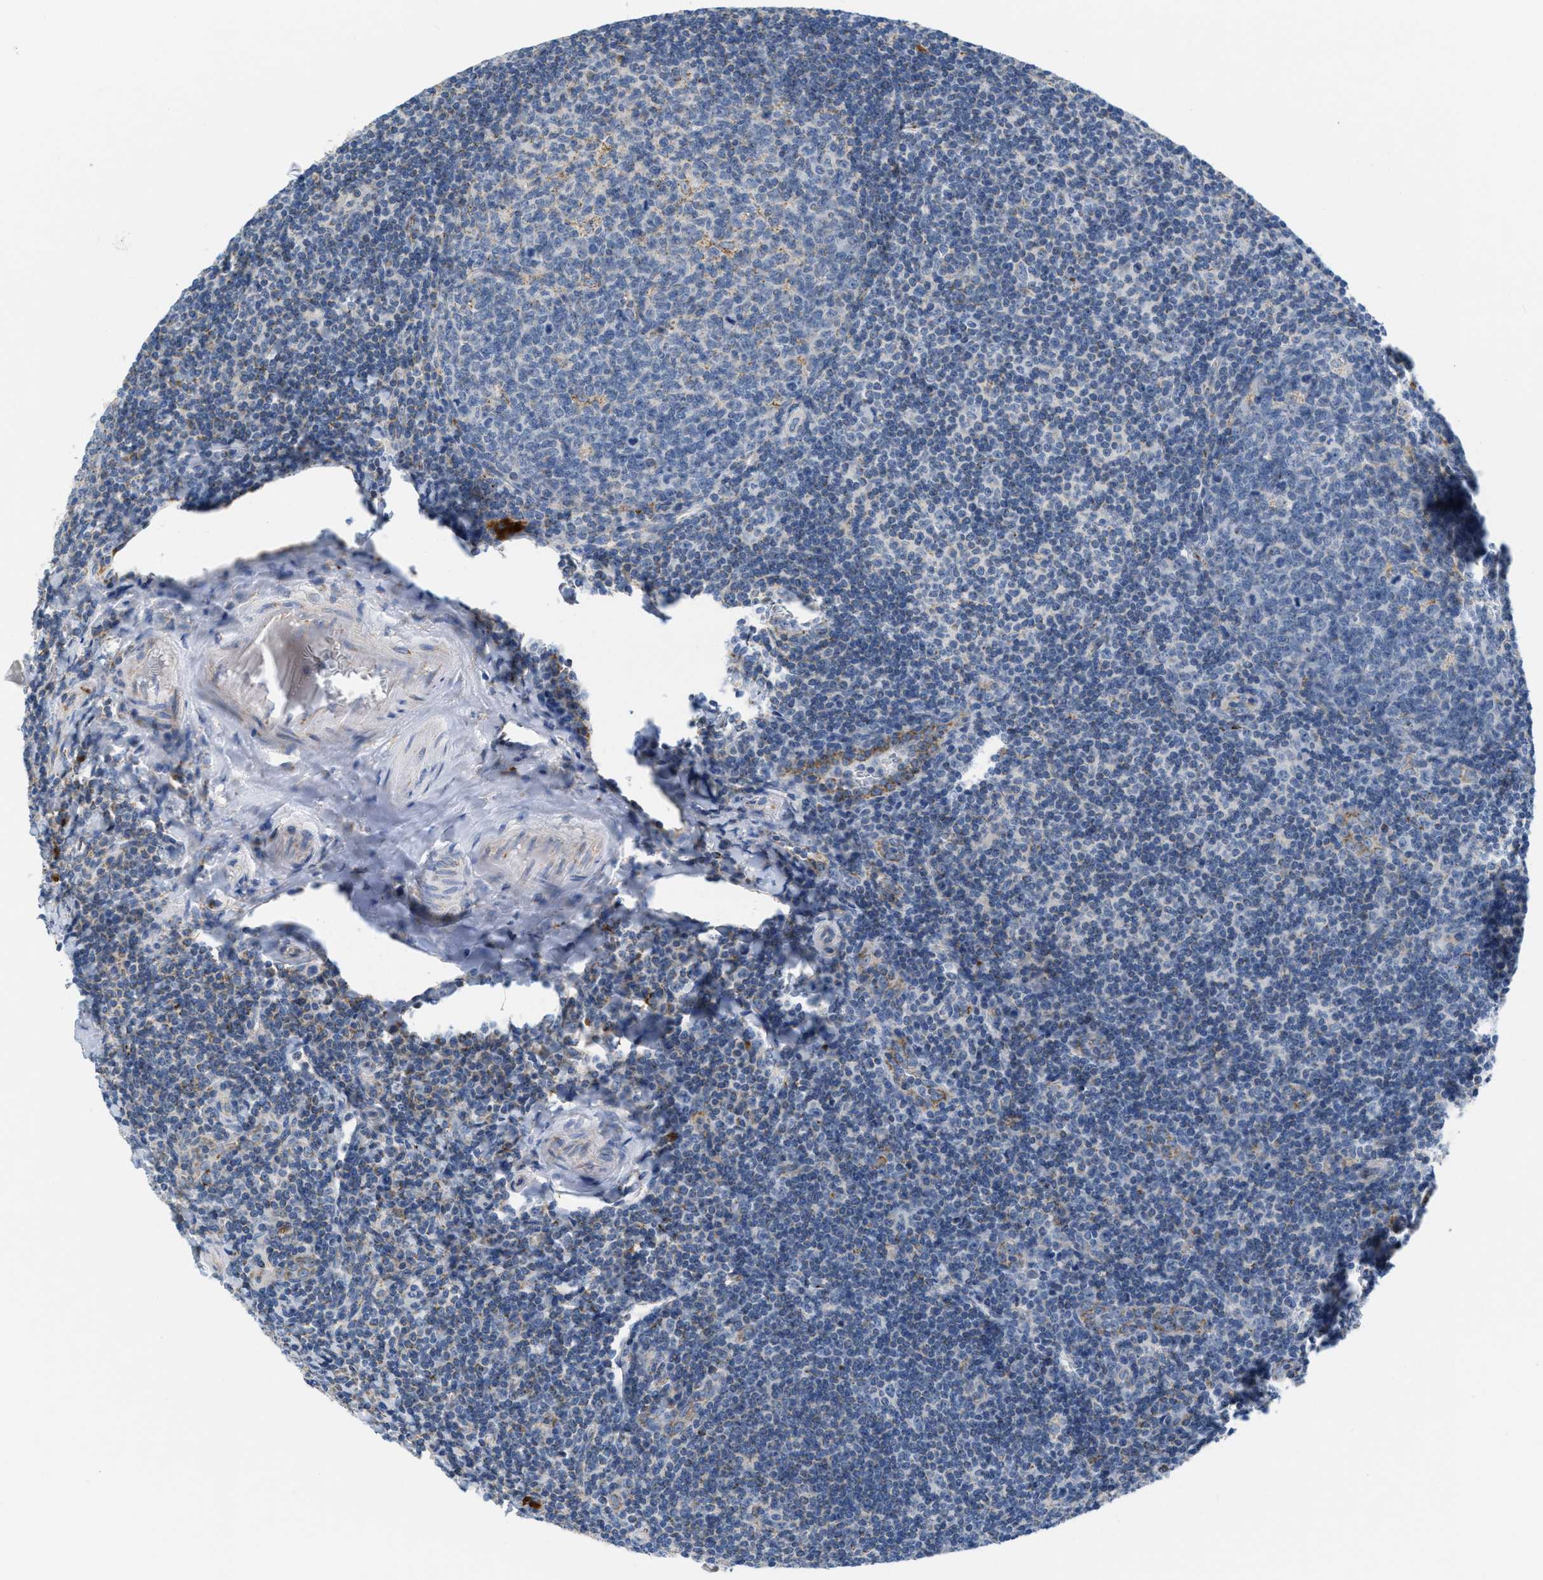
{"staining": {"intensity": "moderate", "quantity": "<25%", "location": "cytoplasmic/membranous"}, "tissue": "tonsil", "cell_type": "Germinal center cells", "image_type": "normal", "snomed": [{"axis": "morphology", "description": "Normal tissue, NOS"}, {"axis": "topography", "description": "Tonsil"}], "caption": "Moderate cytoplasmic/membranous positivity for a protein is appreciated in about <25% of germinal center cells of normal tonsil using IHC.", "gene": "KCNJ5", "patient": {"sex": "male", "age": 37}}